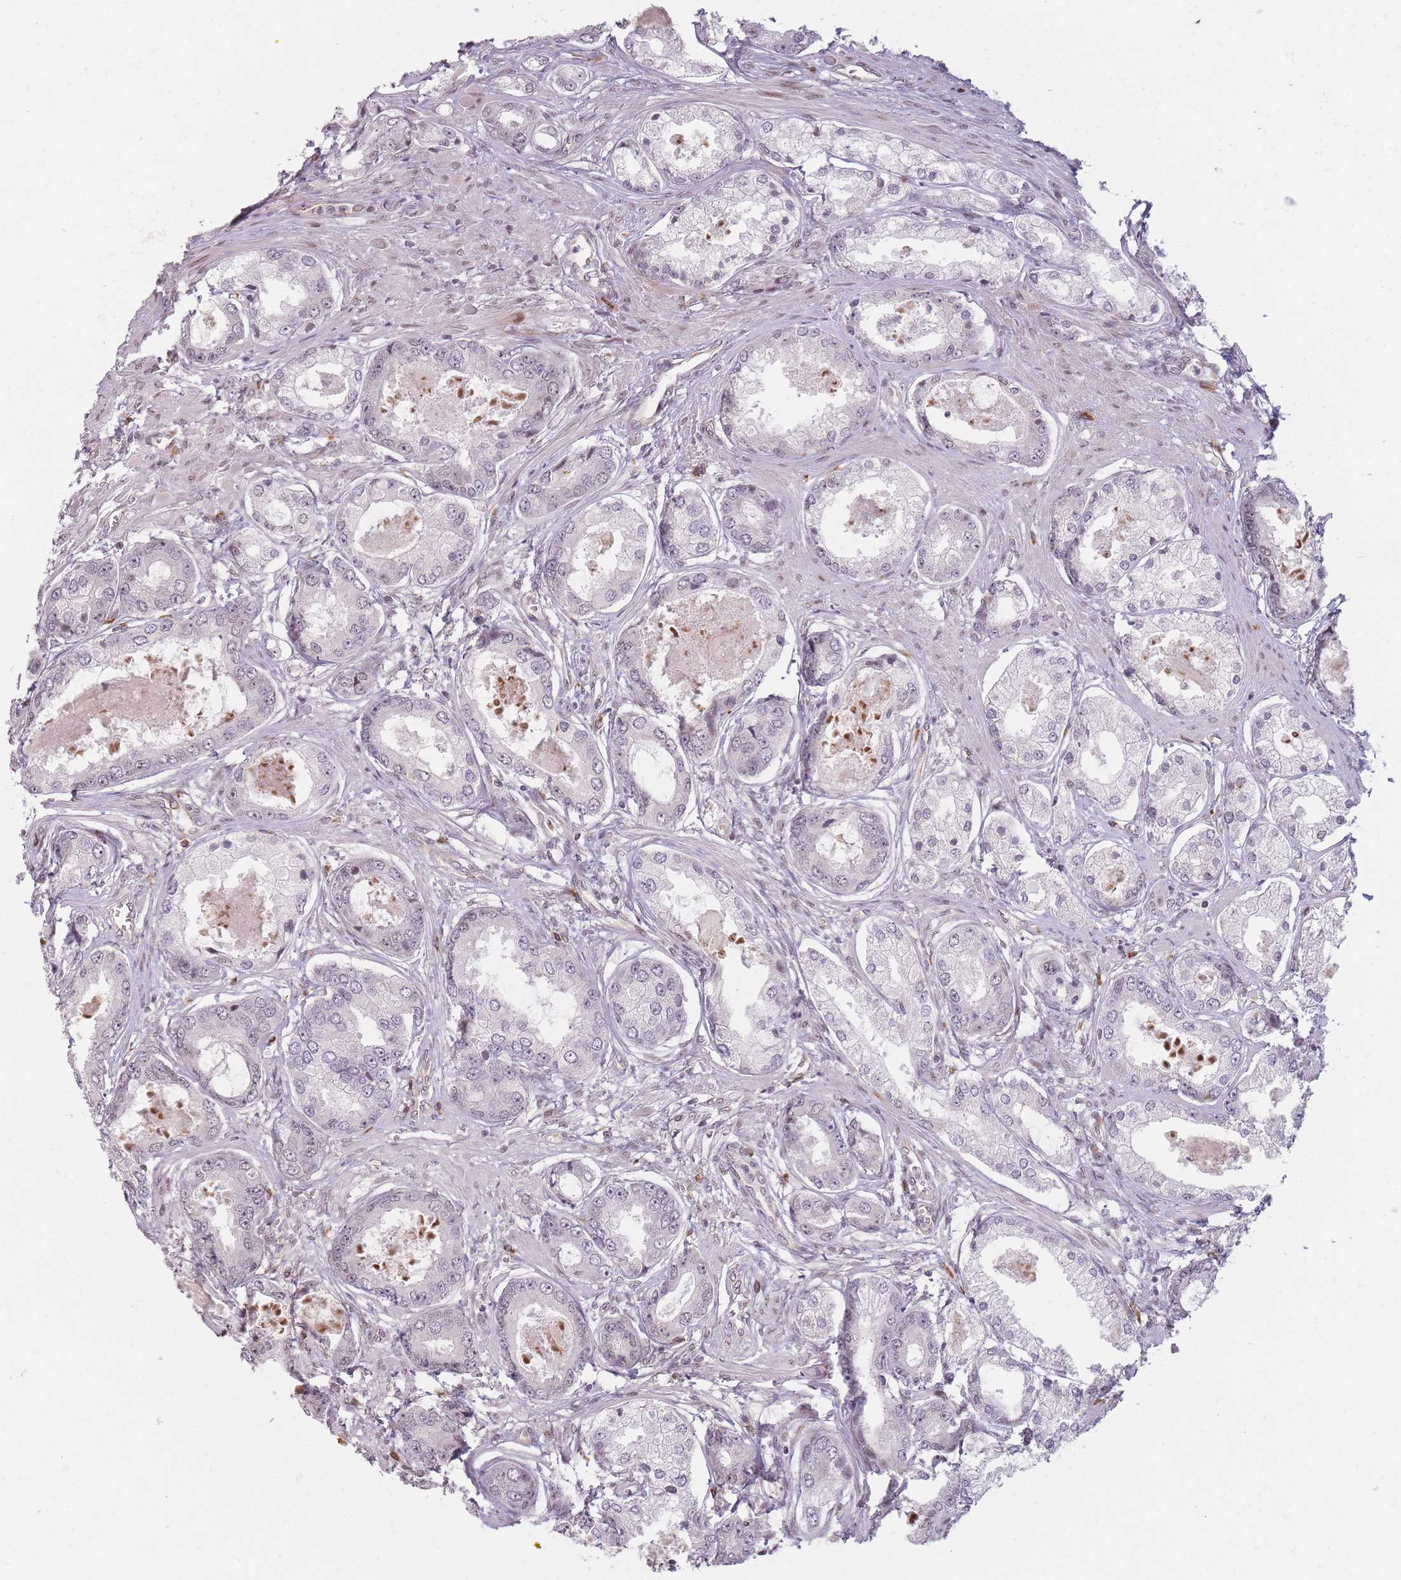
{"staining": {"intensity": "weak", "quantity": "<25%", "location": "nuclear"}, "tissue": "prostate cancer", "cell_type": "Tumor cells", "image_type": "cancer", "snomed": [{"axis": "morphology", "description": "Adenocarcinoma, Low grade"}, {"axis": "topography", "description": "Prostate"}], "caption": "Tumor cells are negative for brown protein staining in prostate cancer.", "gene": "SUPT6H", "patient": {"sex": "male", "age": 68}}